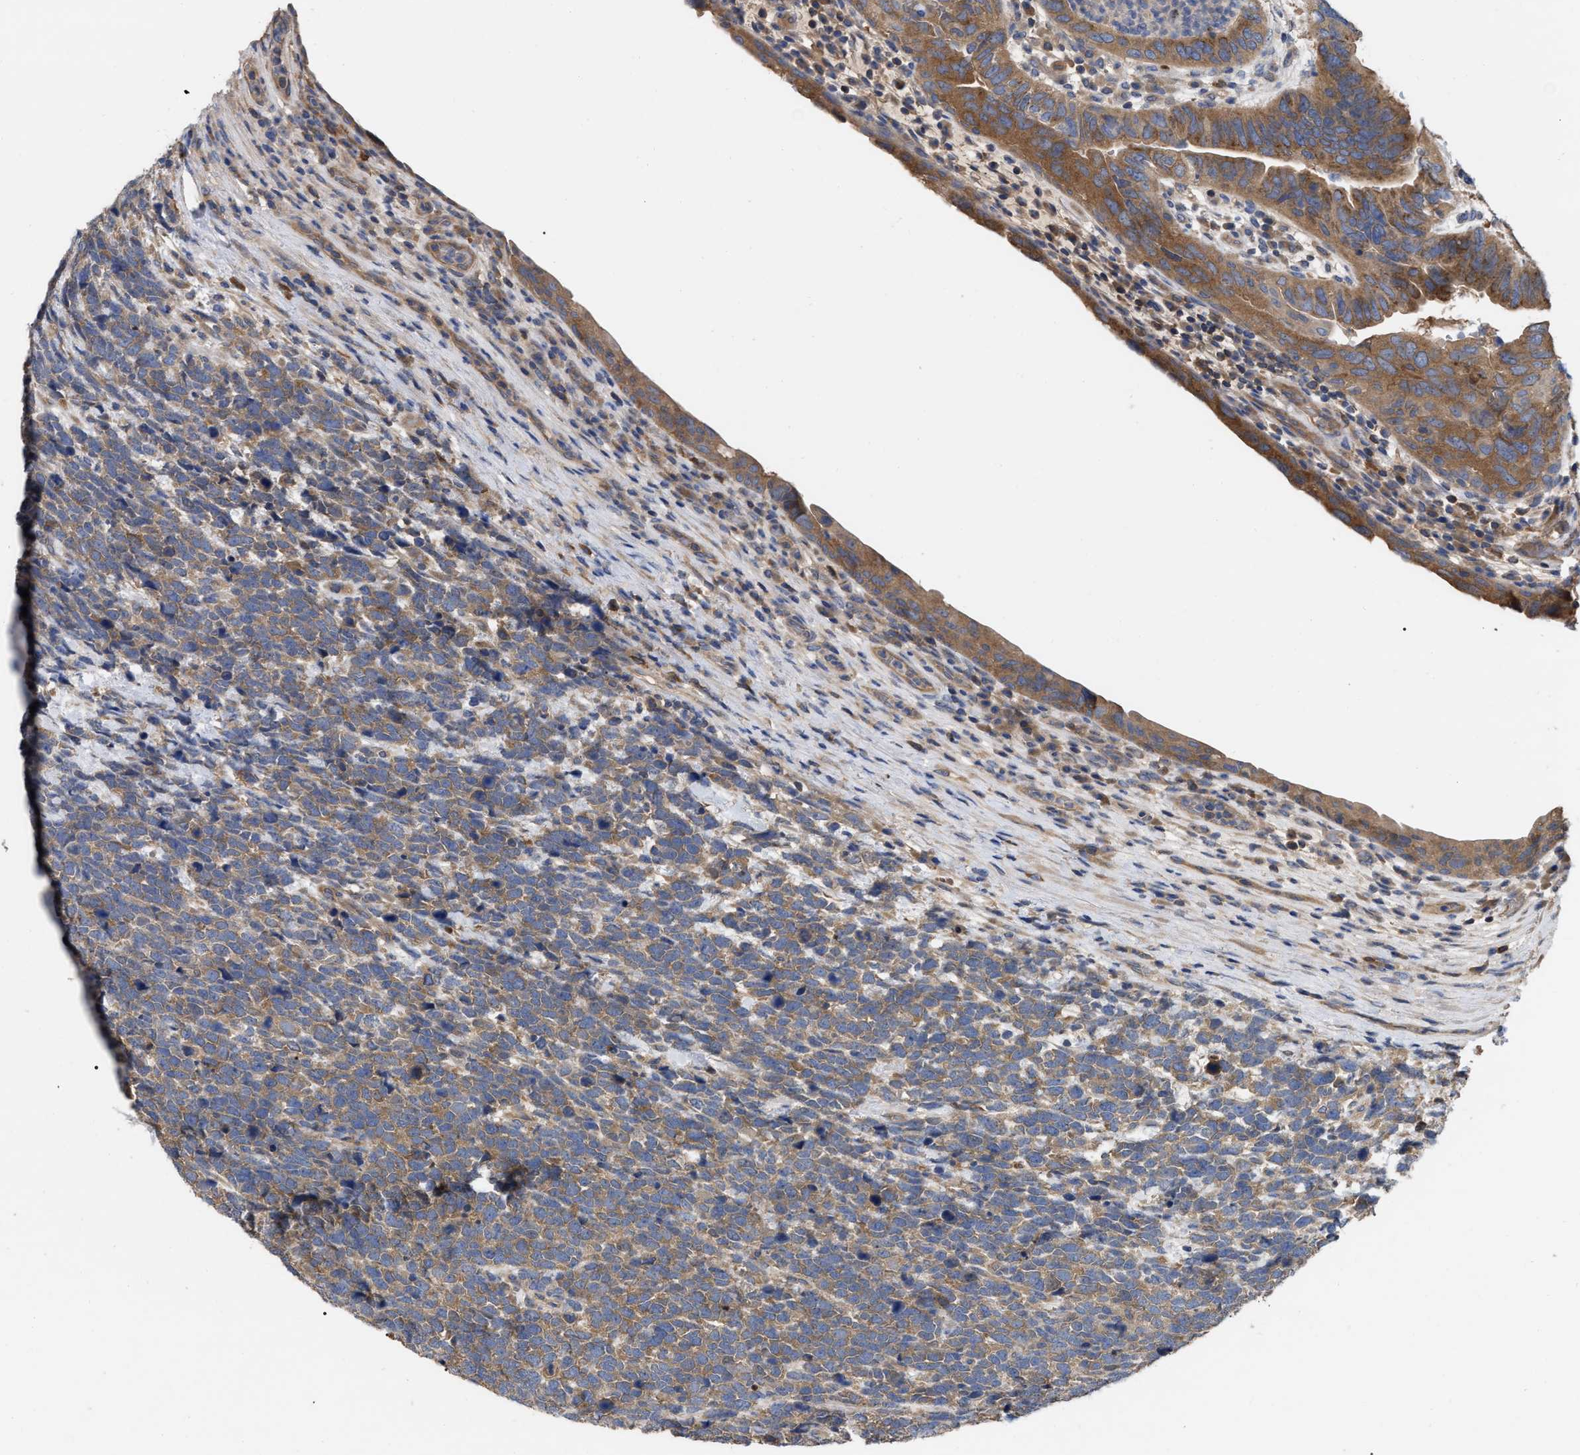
{"staining": {"intensity": "moderate", "quantity": ">75%", "location": "cytoplasmic/membranous"}, "tissue": "urothelial cancer", "cell_type": "Tumor cells", "image_type": "cancer", "snomed": [{"axis": "morphology", "description": "Urothelial carcinoma, High grade"}, {"axis": "topography", "description": "Urinary bladder"}], "caption": "High-magnification brightfield microscopy of urothelial cancer stained with DAB (3,3'-diaminobenzidine) (brown) and counterstained with hematoxylin (blue). tumor cells exhibit moderate cytoplasmic/membranous staining is appreciated in approximately>75% of cells.", "gene": "RAP1GDS1", "patient": {"sex": "female", "age": 82}}